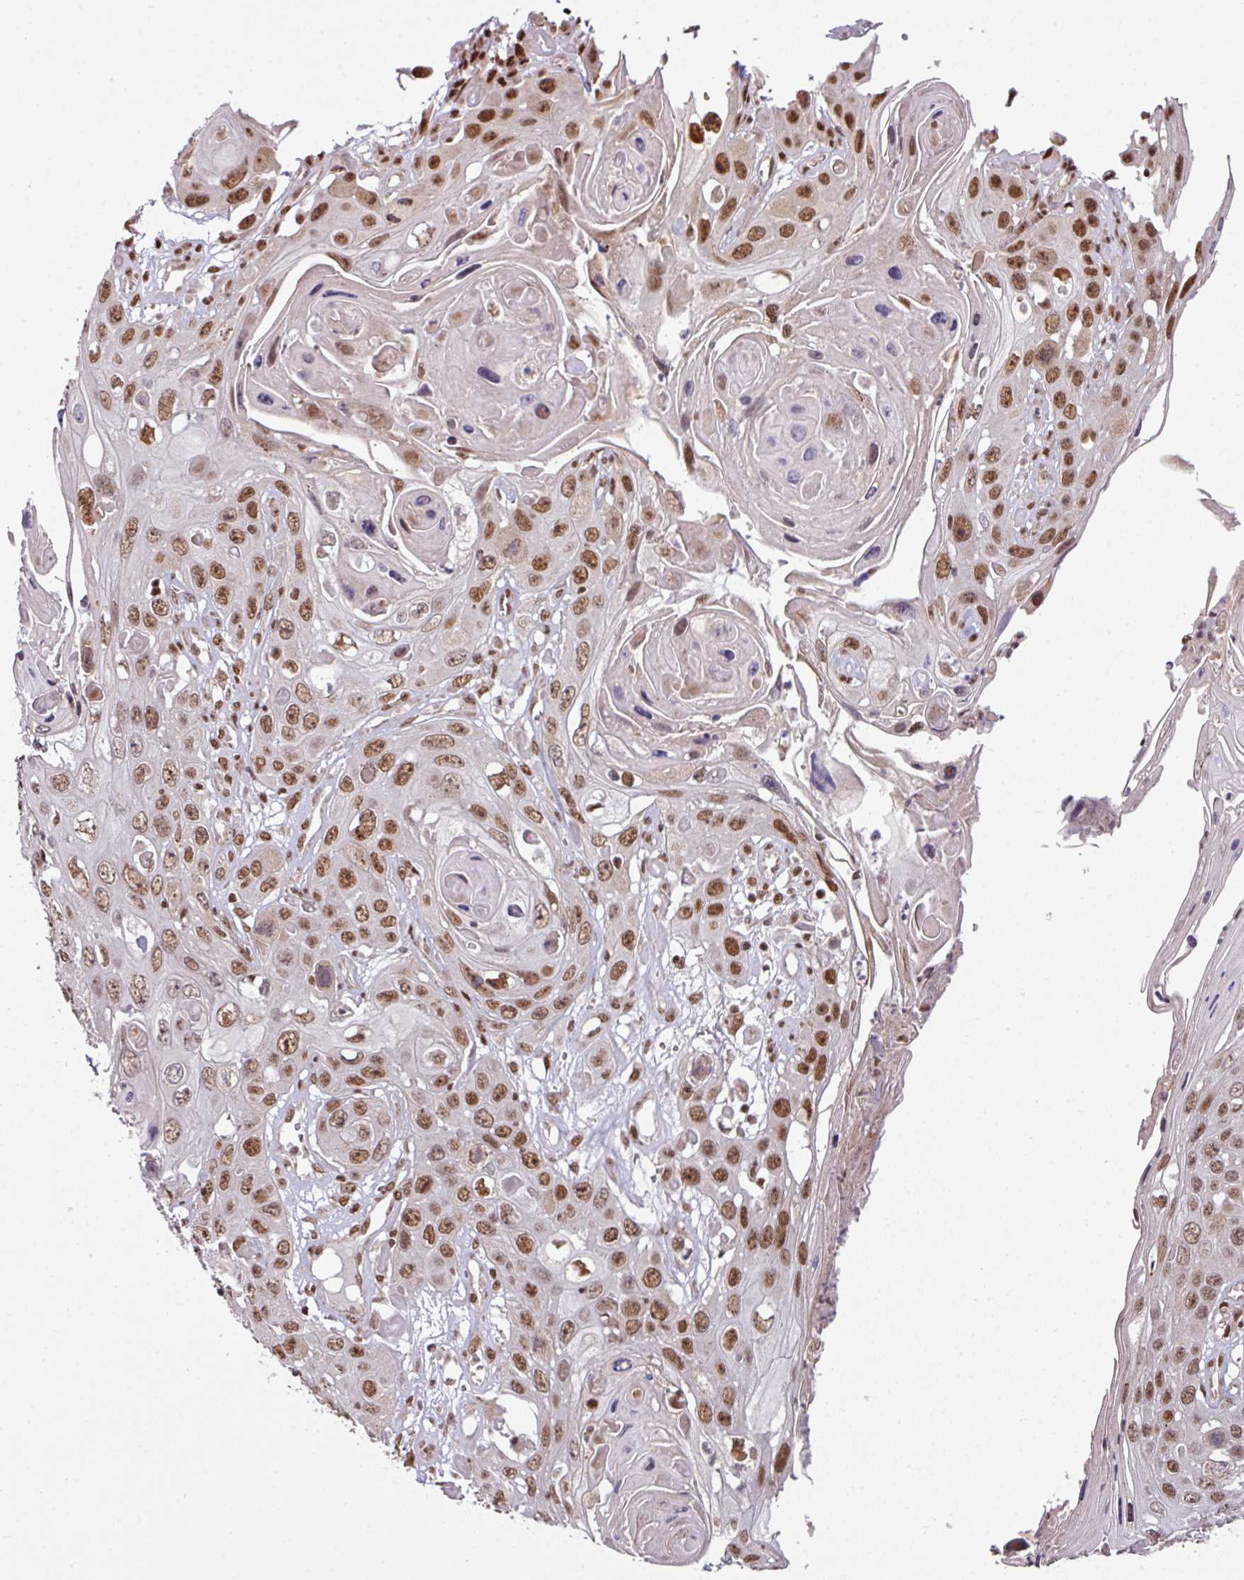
{"staining": {"intensity": "moderate", "quantity": ">75%", "location": "nuclear"}, "tissue": "skin cancer", "cell_type": "Tumor cells", "image_type": "cancer", "snomed": [{"axis": "morphology", "description": "Squamous cell carcinoma, NOS"}, {"axis": "topography", "description": "Skin"}], "caption": "This image demonstrates immunohistochemistry (IHC) staining of skin cancer (squamous cell carcinoma), with medium moderate nuclear staining in about >75% of tumor cells.", "gene": "PHF23", "patient": {"sex": "male", "age": 55}}